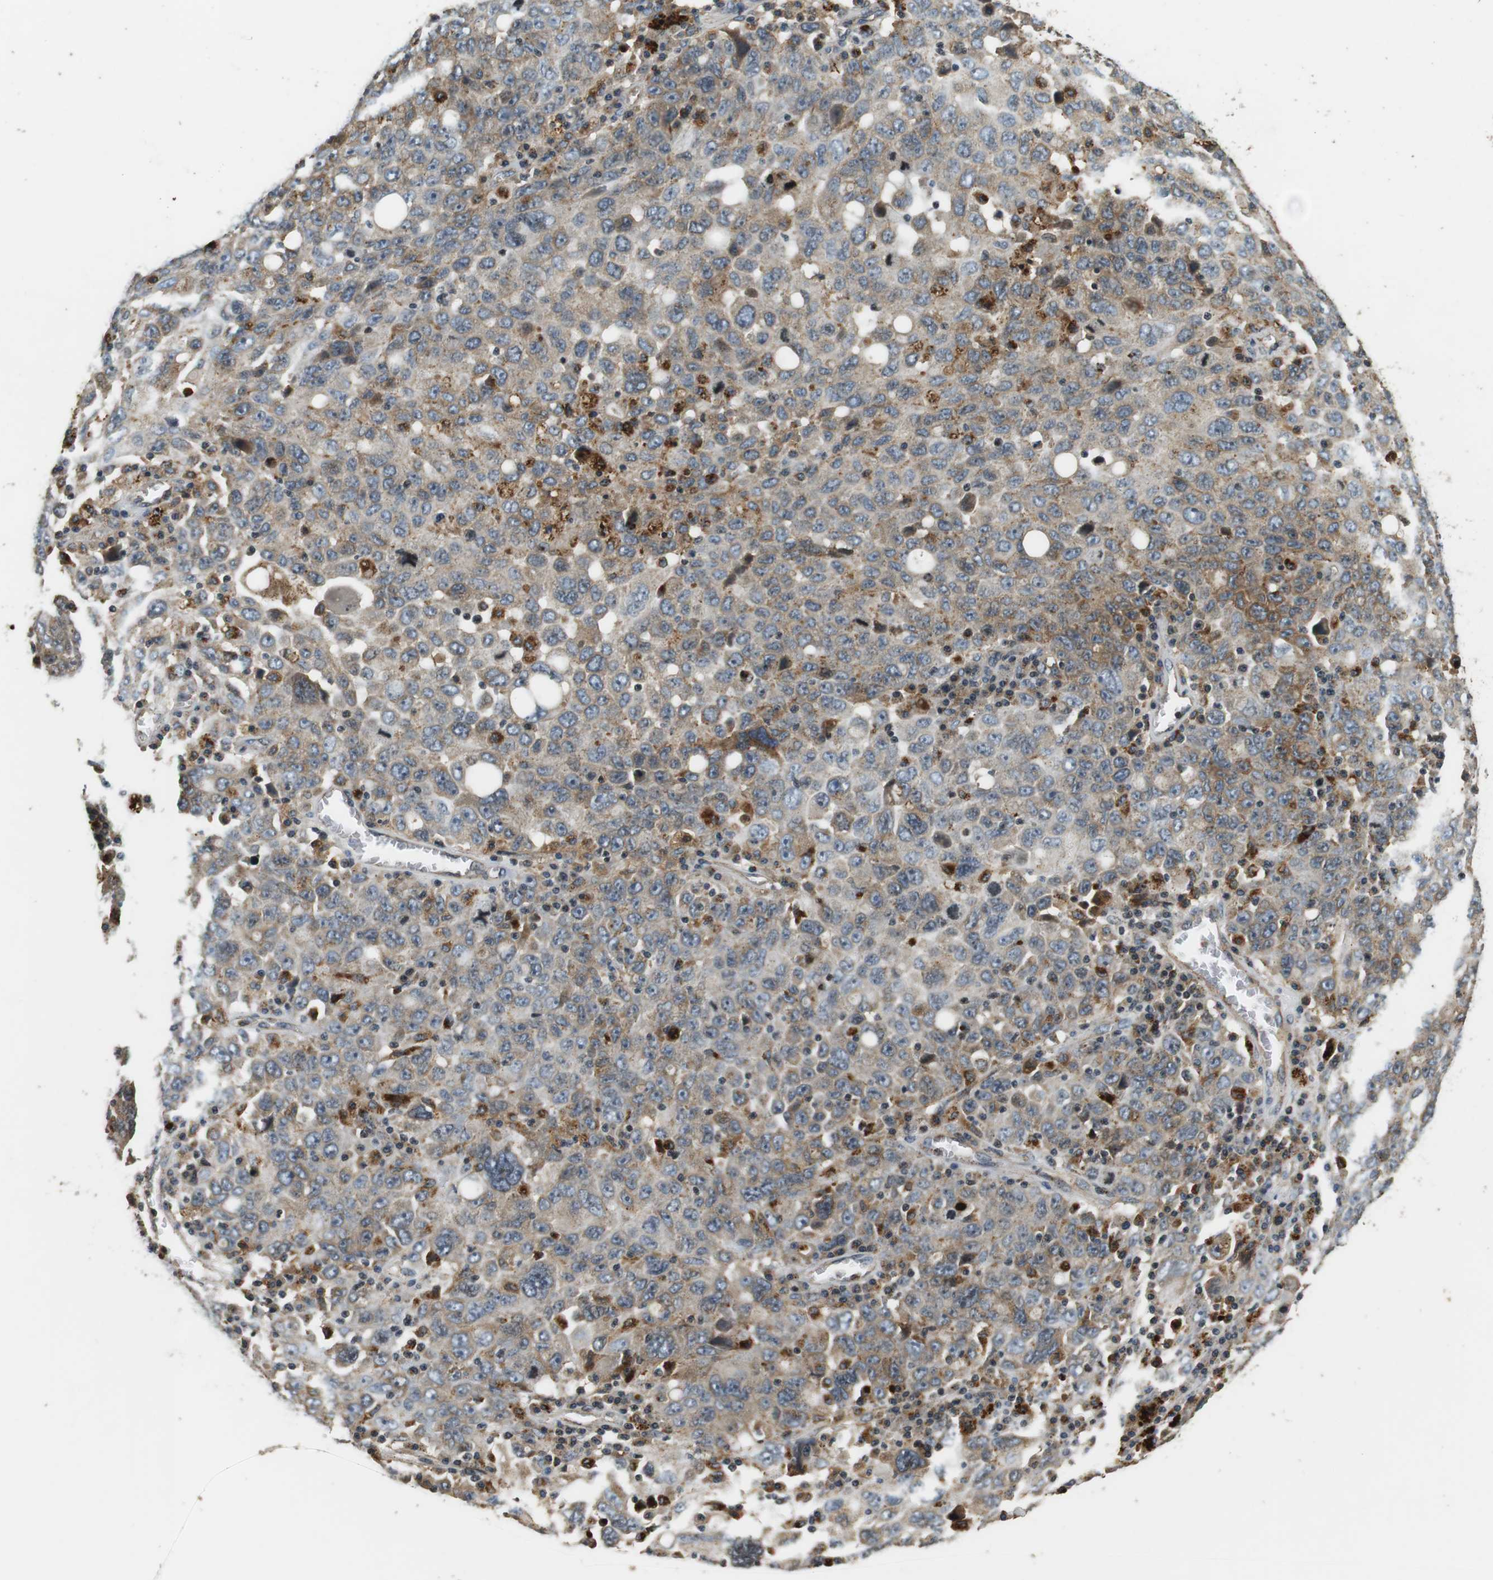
{"staining": {"intensity": "weak", "quantity": "25%-75%", "location": "cytoplasmic/membranous"}, "tissue": "ovarian cancer", "cell_type": "Tumor cells", "image_type": "cancer", "snomed": [{"axis": "morphology", "description": "Carcinoma, endometroid"}, {"axis": "topography", "description": "Ovary"}], "caption": "Immunohistochemical staining of ovarian cancer displays low levels of weak cytoplasmic/membranous protein expression in approximately 25%-75% of tumor cells.", "gene": "TXNRD1", "patient": {"sex": "female", "age": 62}}